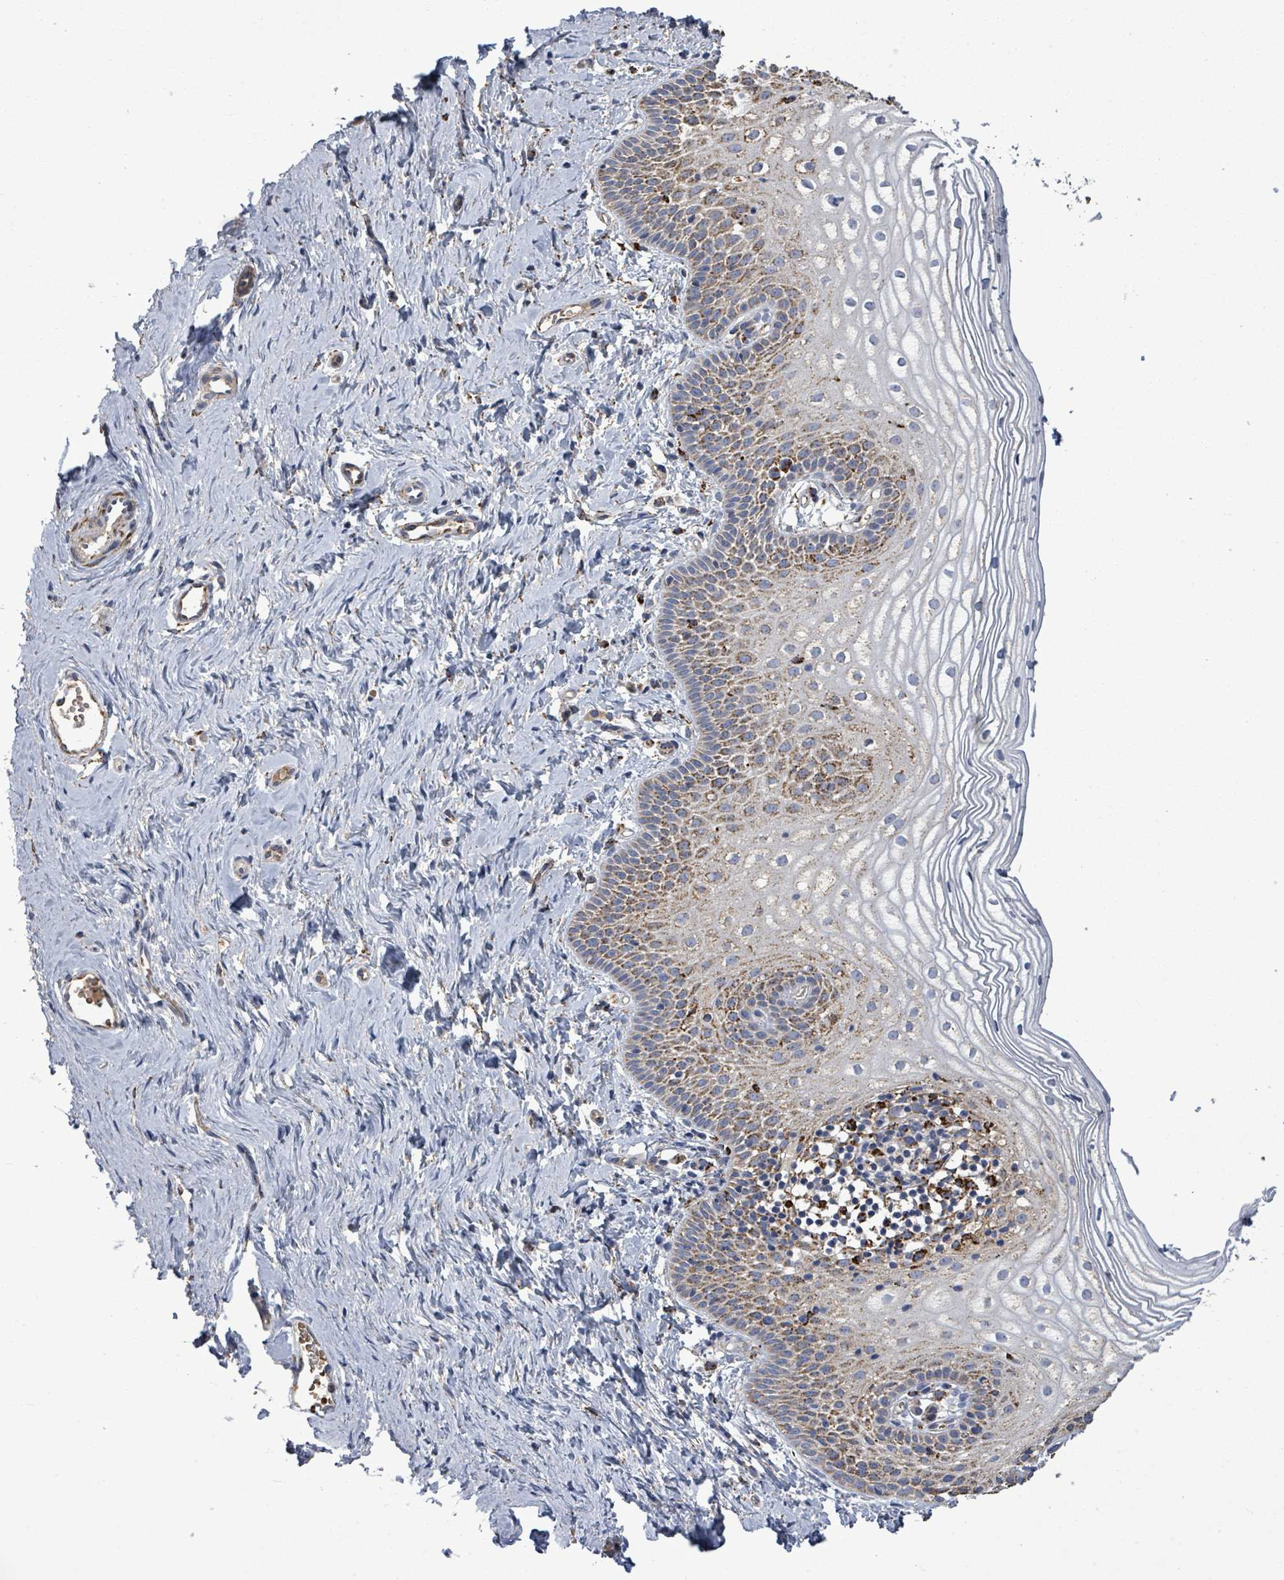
{"staining": {"intensity": "strong", "quantity": "25%-75%", "location": "cytoplasmic/membranous"}, "tissue": "vagina", "cell_type": "Squamous epithelial cells", "image_type": "normal", "snomed": [{"axis": "morphology", "description": "Normal tissue, NOS"}, {"axis": "topography", "description": "Vagina"}], "caption": "A high-resolution micrograph shows IHC staining of normal vagina, which exhibits strong cytoplasmic/membranous staining in about 25%-75% of squamous epithelial cells. The protein of interest is shown in brown color, while the nuclei are stained blue.", "gene": "MTMR12", "patient": {"sex": "female", "age": 56}}